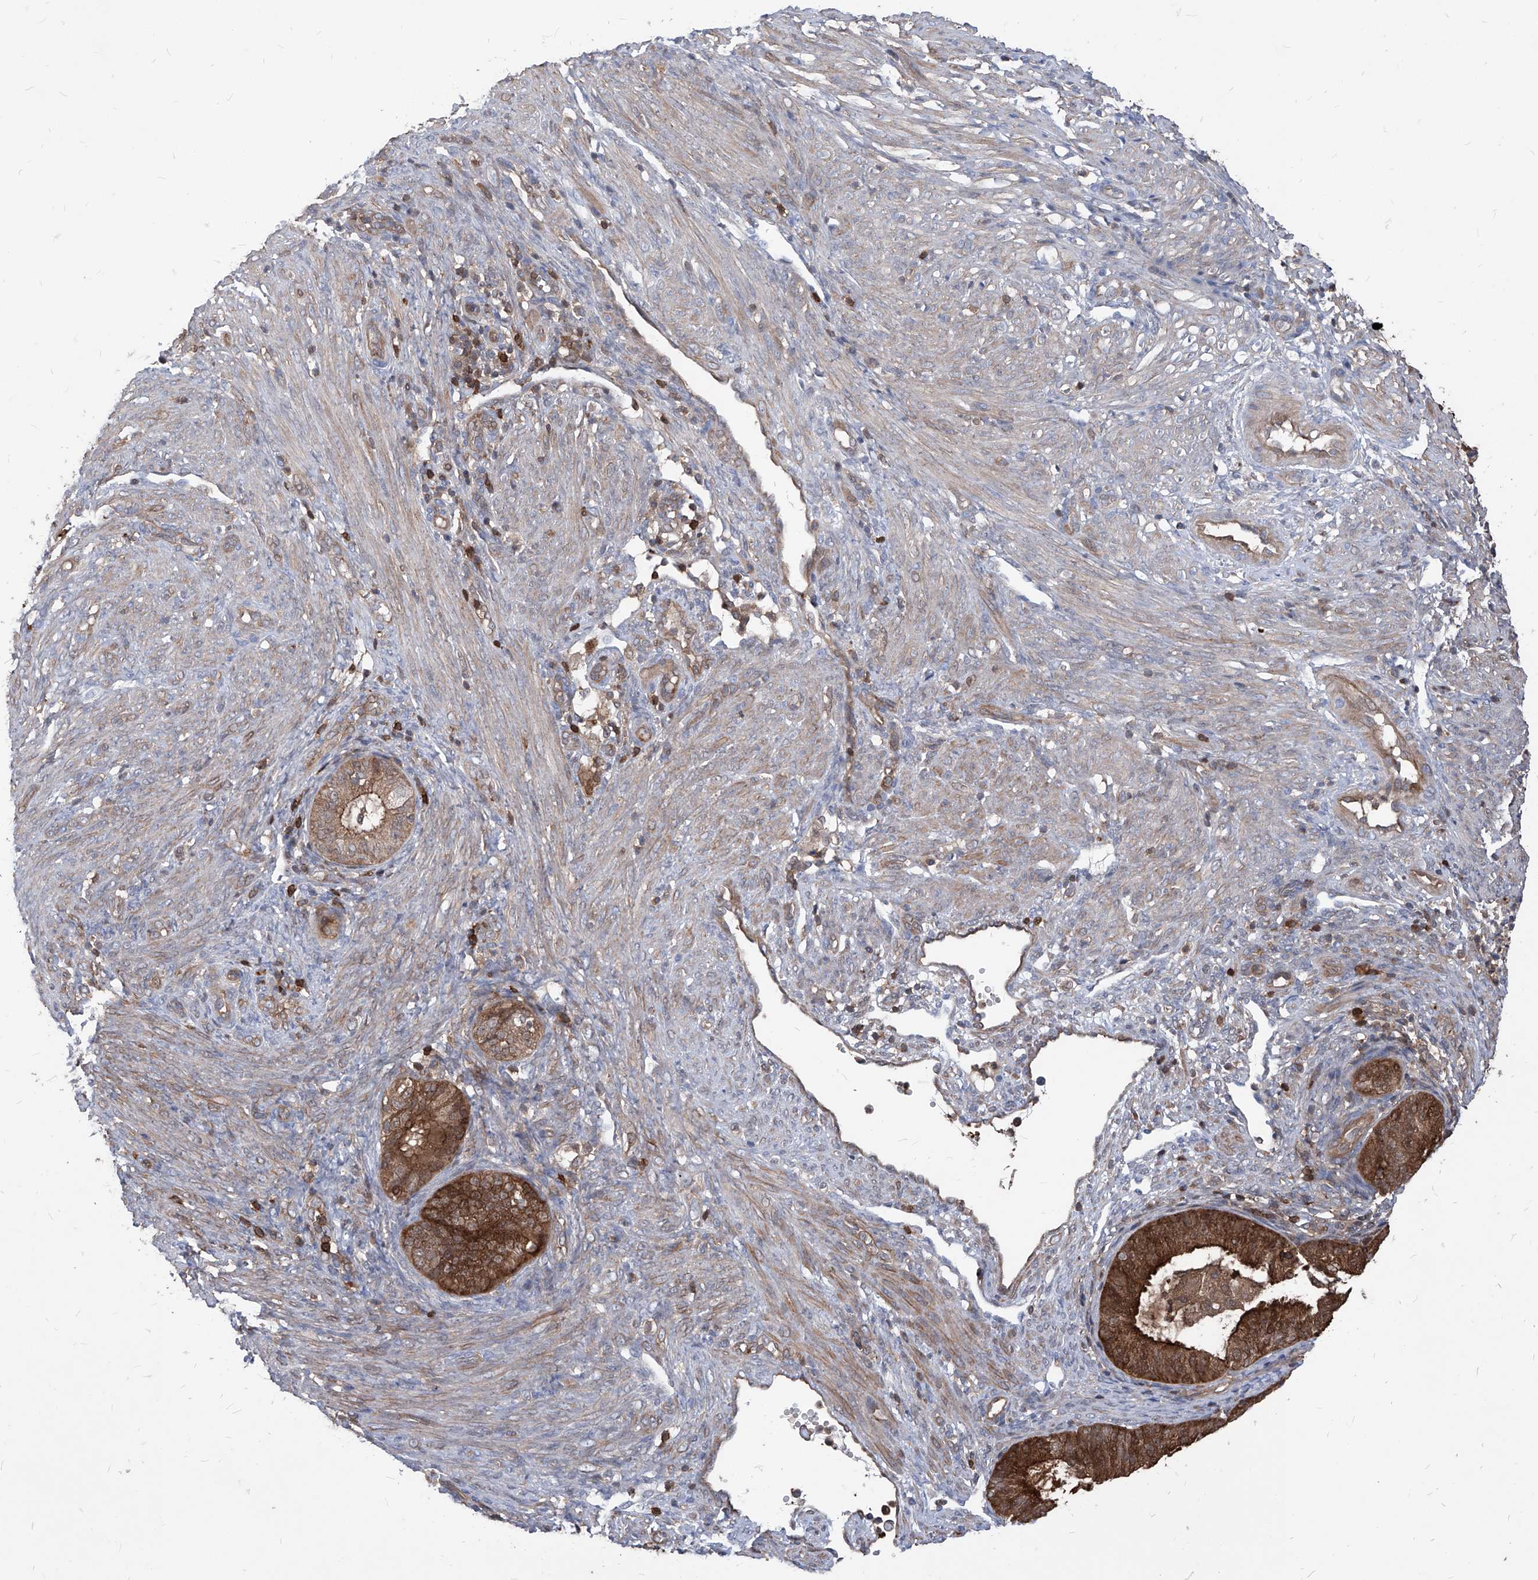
{"staining": {"intensity": "strong", "quantity": "25%-75%", "location": "cytoplasmic/membranous"}, "tissue": "endometrial cancer", "cell_type": "Tumor cells", "image_type": "cancer", "snomed": [{"axis": "morphology", "description": "Adenocarcinoma, NOS"}, {"axis": "topography", "description": "Endometrium"}], "caption": "Protein staining of endometrial adenocarcinoma tissue reveals strong cytoplasmic/membranous expression in approximately 25%-75% of tumor cells.", "gene": "ABRACL", "patient": {"sex": "female", "age": 51}}